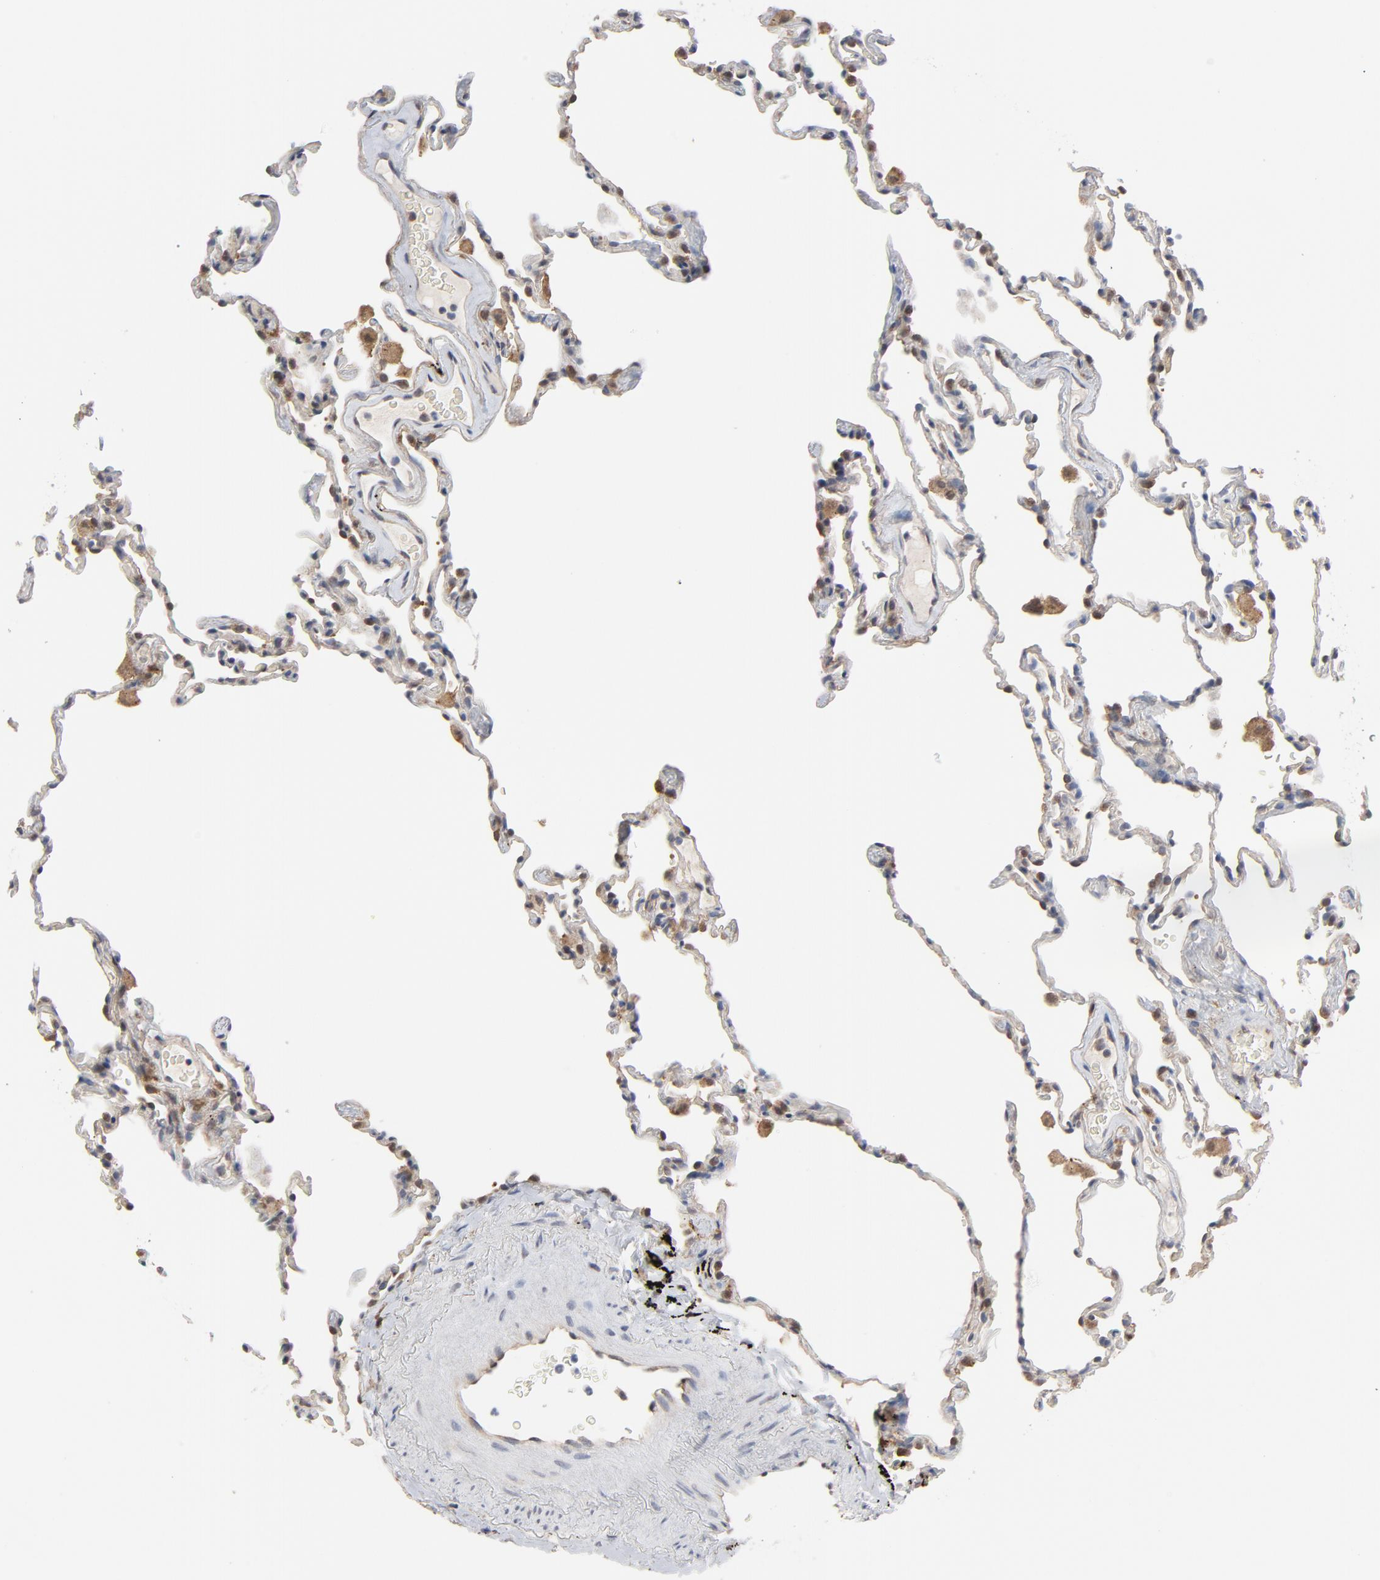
{"staining": {"intensity": "weak", "quantity": "25%-75%", "location": "cytoplasmic/membranous"}, "tissue": "lung", "cell_type": "Alveolar cells", "image_type": "normal", "snomed": [{"axis": "morphology", "description": "Normal tissue, NOS"}, {"axis": "morphology", "description": "Soft tissue tumor metastatic"}, {"axis": "topography", "description": "Lung"}], "caption": "Immunohistochemistry of benign lung exhibits low levels of weak cytoplasmic/membranous expression in about 25%-75% of alveolar cells.", "gene": "PRDX1", "patient": {"sex": "male", "age": 59}}